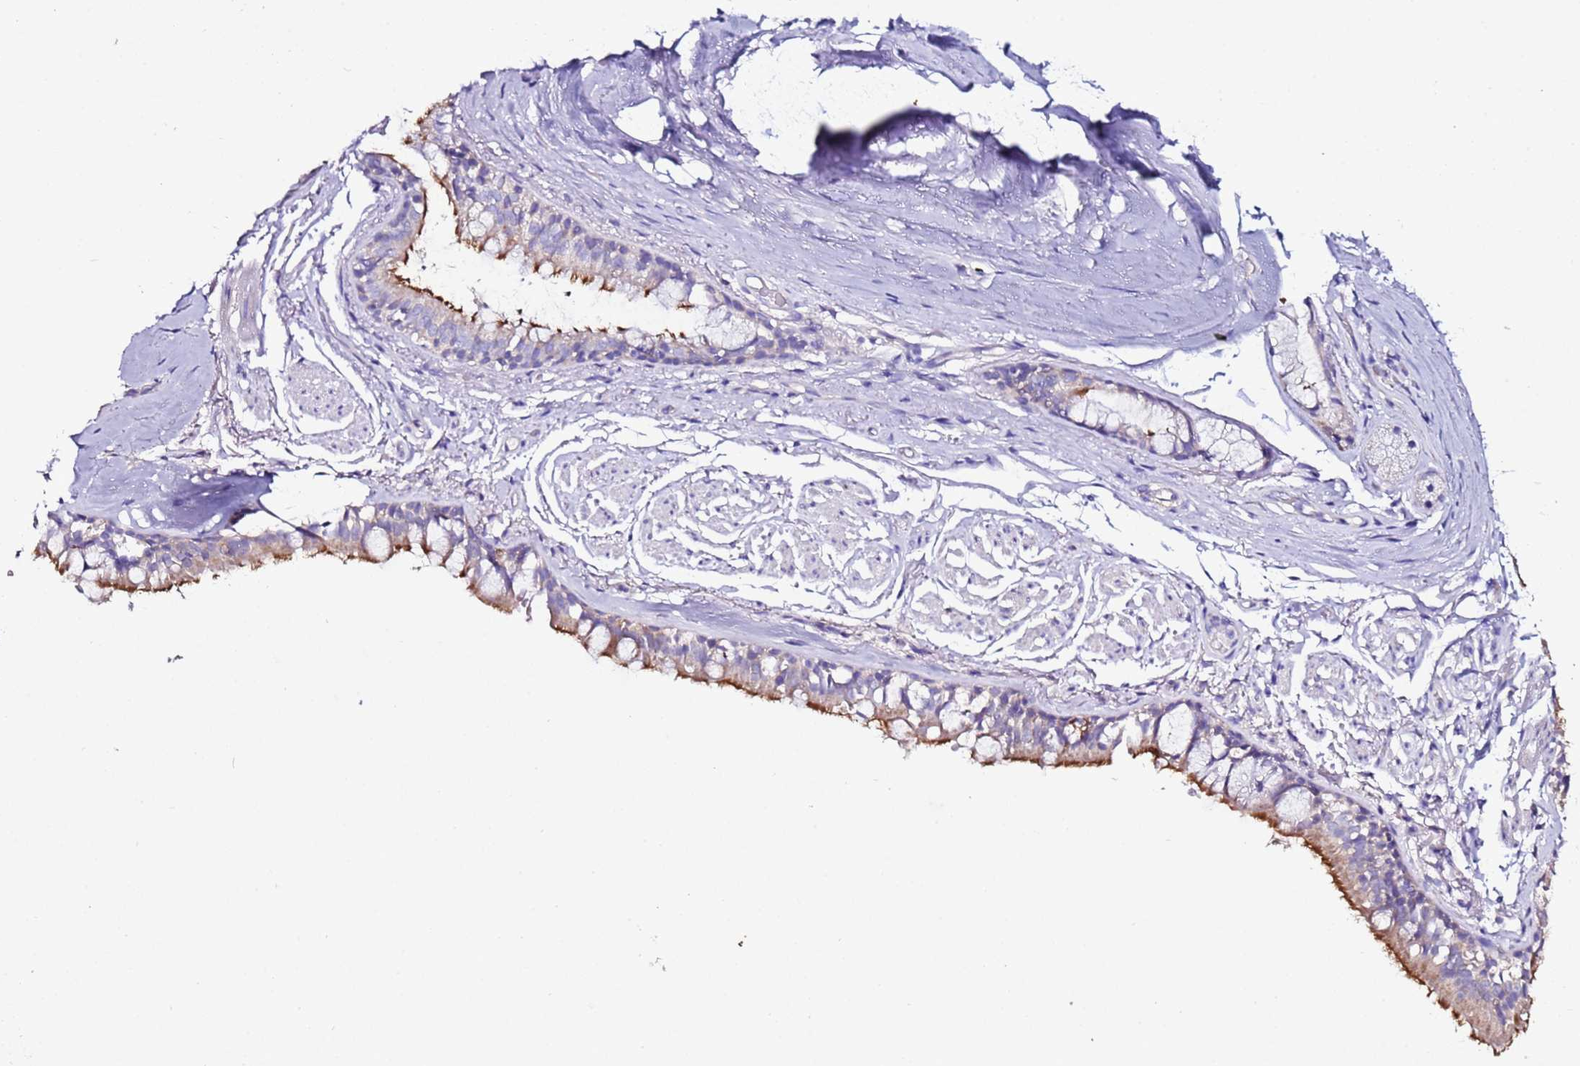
{"staining": {"intensity": "moderate", "quantity": "<25%", "location": "cytoplasmic/membranous"}, "tissue": "bronchus", "cell_type": "Respiratory epithelial cells", "image_type": "normal", "snomed": [{"axis": "morphology", "description": "Normal tissue, NOS"}, {"axis": "topography", "description": "Bronchus"}], "caption": "IHC of normal human bronchus displays low levels of moderate cytoplasmic/membranous staining in approximately <25% of respiratory epithelial cells.", "gene": "MYBPC3", "patient": {"sex": "male", "age": 70}}